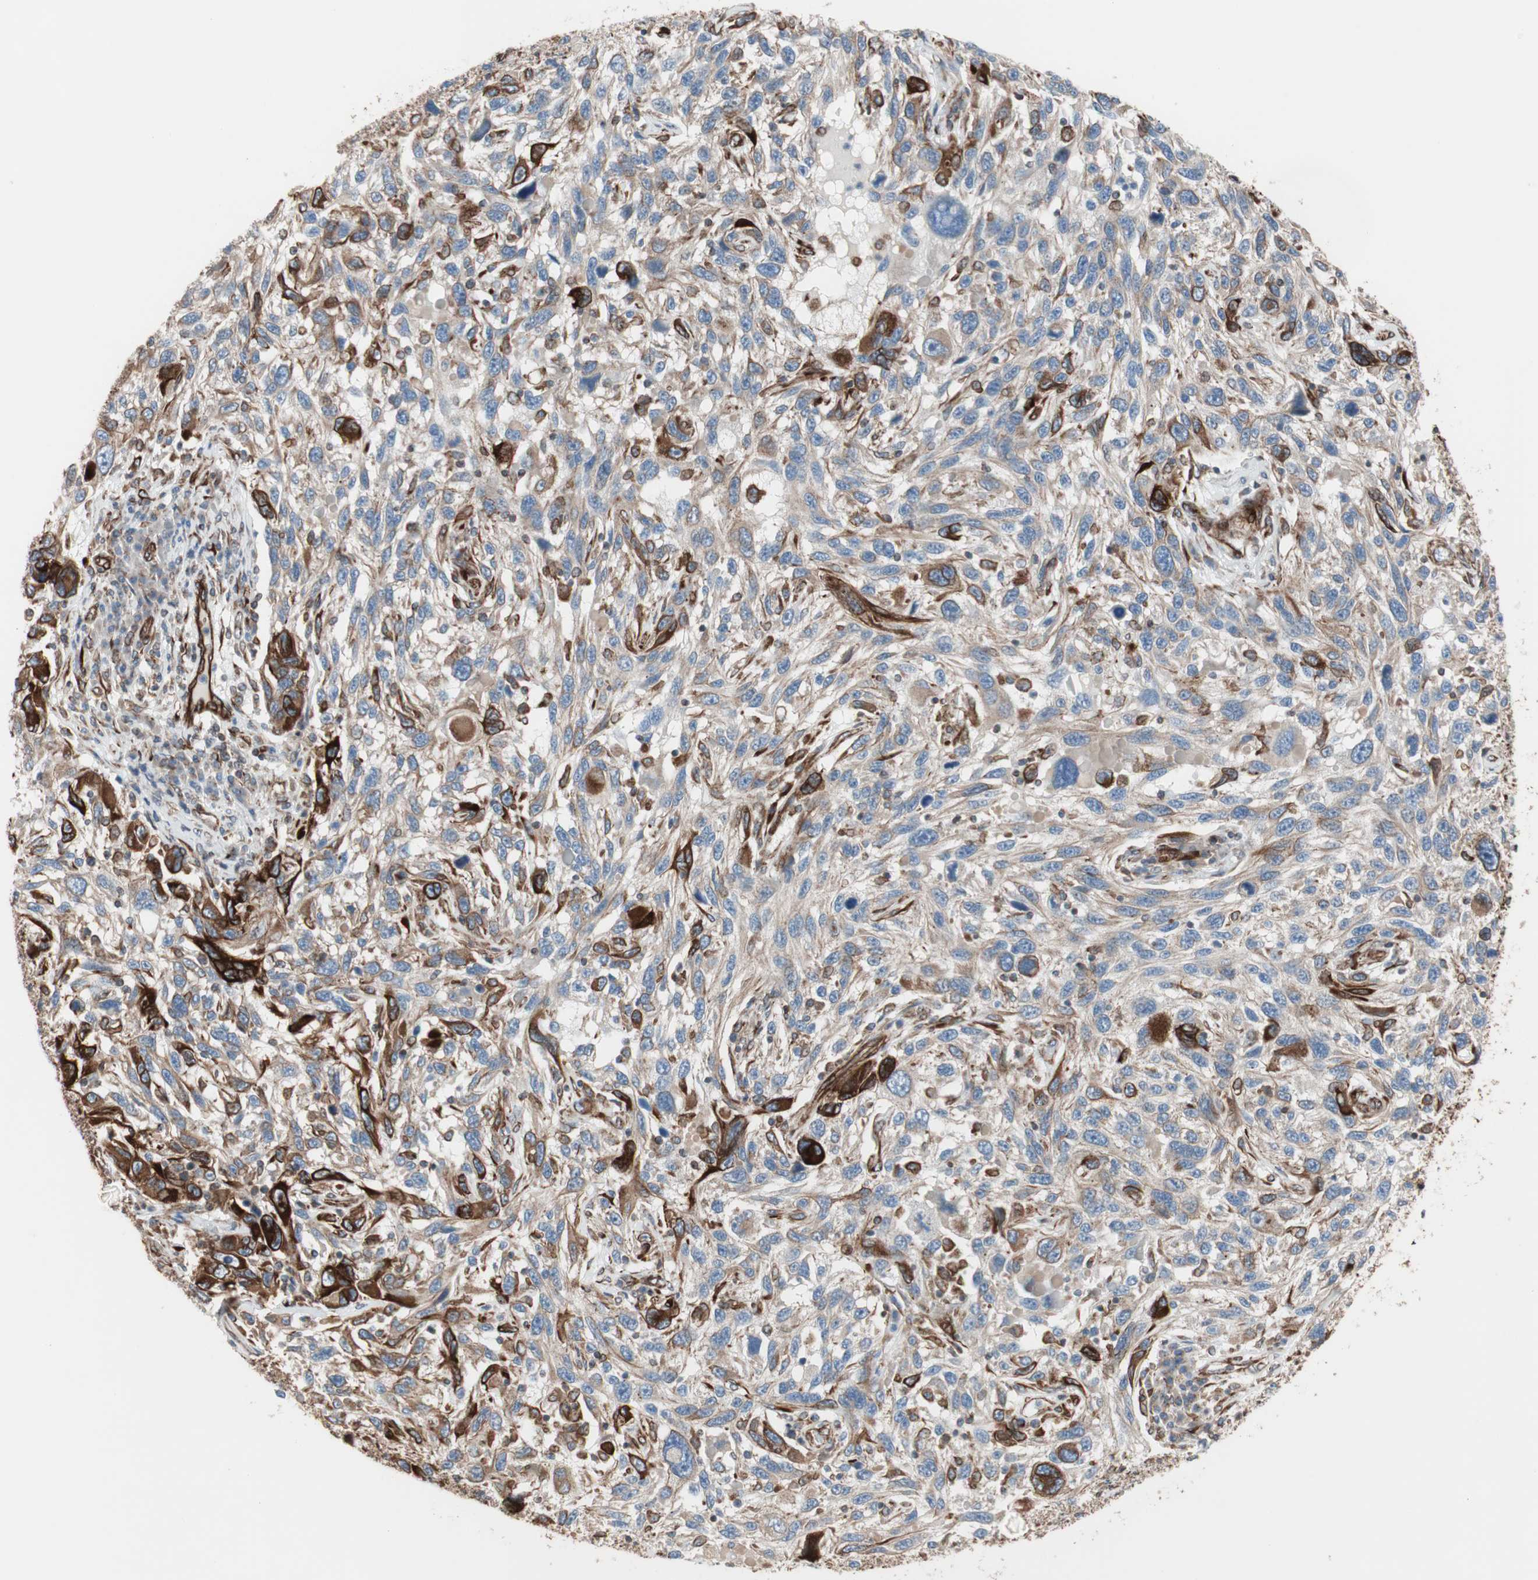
{"staining": {"intensity": "moderate", "quantity": ">75%", "location": "cytoplasmic/membranous"}, "tissue": "melanoma", "cell_type": "Tumor cells", "image_type": "cancer", "snomed": [{"axis": "morphology", "description": "Malignant melanoma, NOS"}, {"axis": "topography", "description": "Skin"}], "caption": "Moderate cytoplasmic/membranous protein positivity is identified in about >75% of tumor cells in malignant melanoma. (Brightfield microscopy of DAB IHC at high magnification).", "gene": "TCTA", "patient": {"sex": "male", "age": 53}}